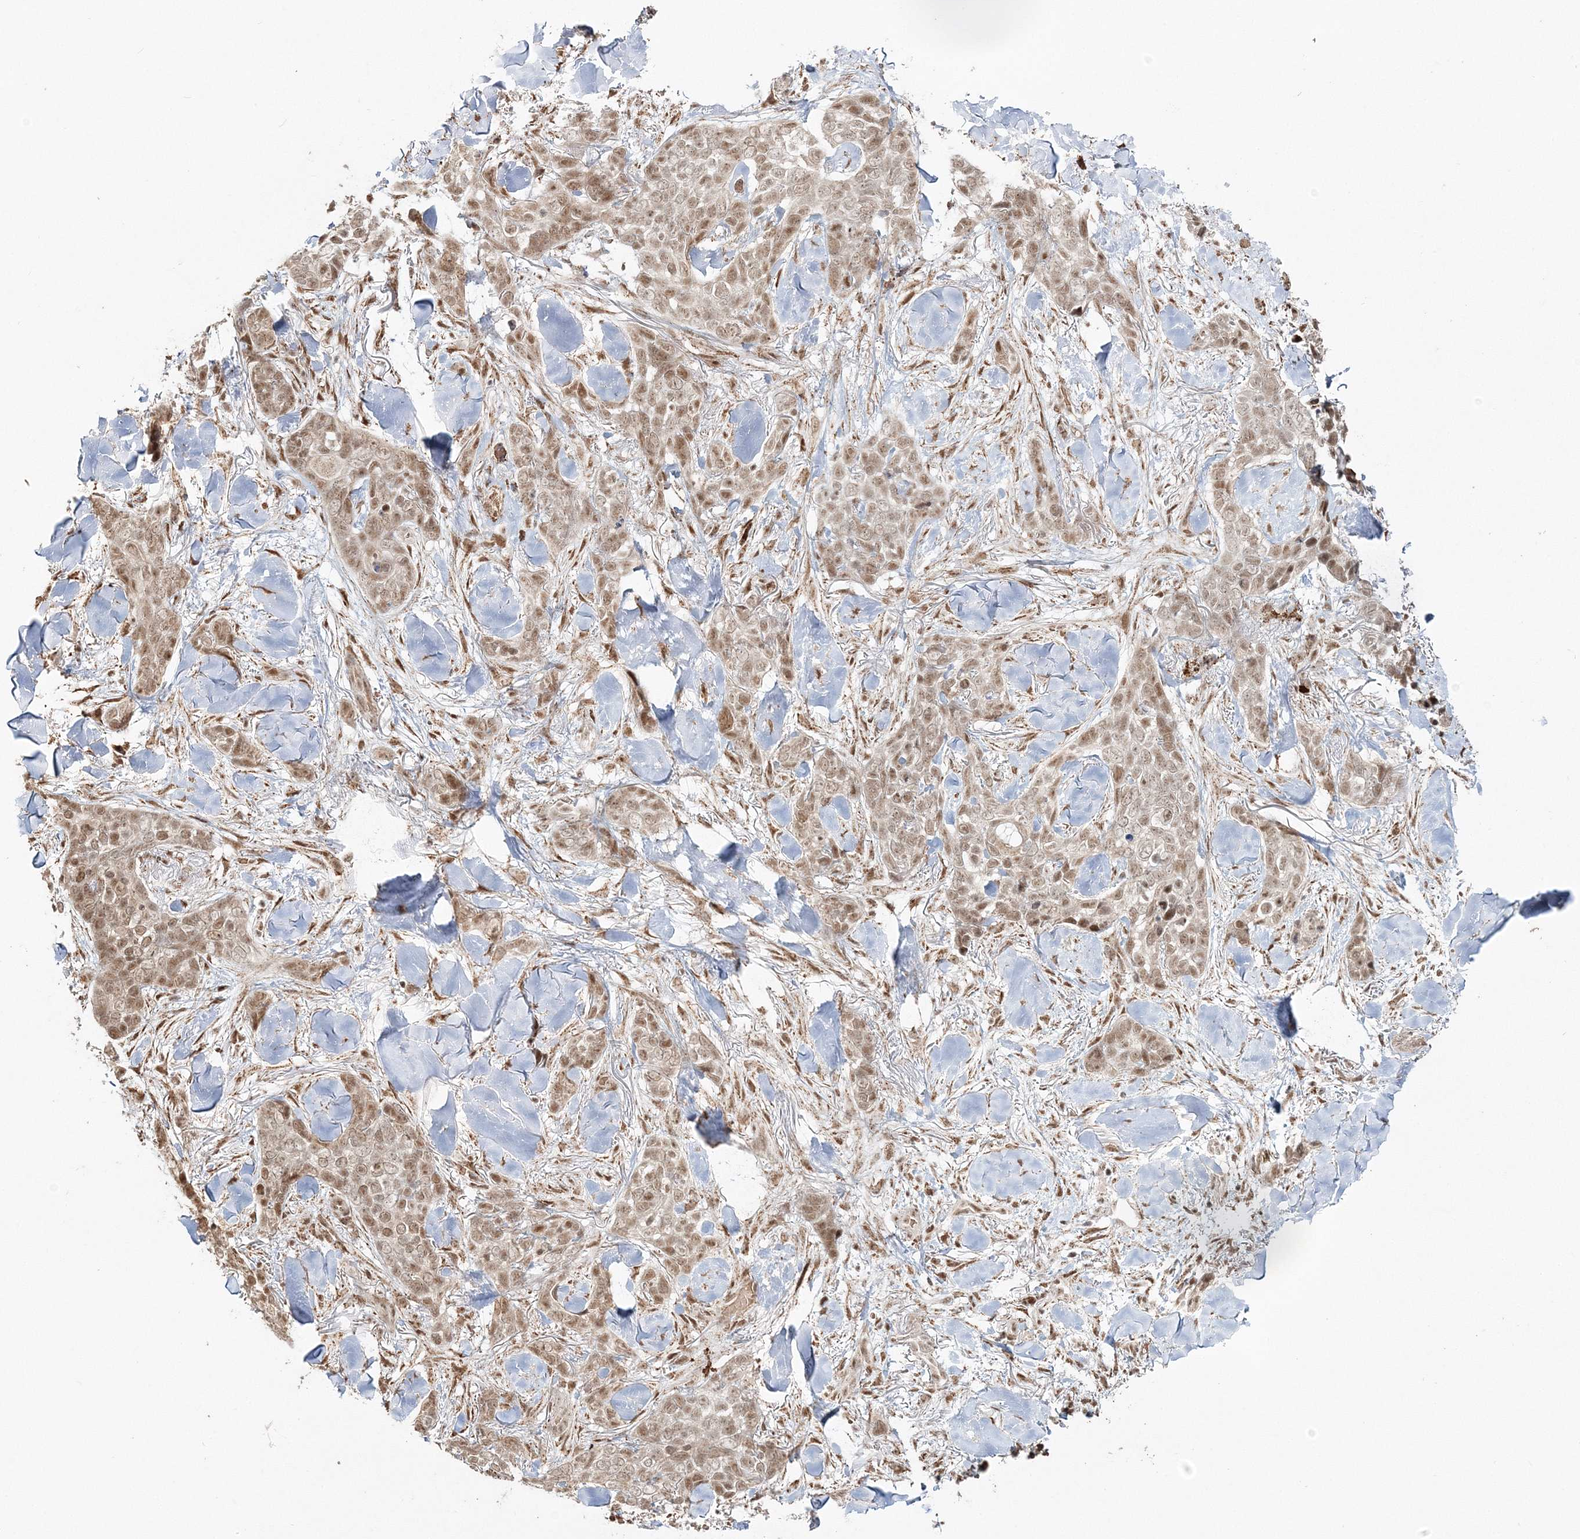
{"staining": {"intensity": "weak", "quantity": ">75%", "location": "nuclear"}, "tissue": "skin cancer", "cell_type": "Tumor cells", "image_type": "cancer", "snomed": [{"axis": "morphology", "description": "Basal cell carcinoma"}, {"axis": "topography", "description": "Skin"}], "caption": "Weak nuclear expression for a protein is seen in about >75% of tumor cells of skin cancer (basal cell carcinoma) using immunohistochemistry.", "gene": "QRICH1", "patient": {"sex": "female", "age": 82}}